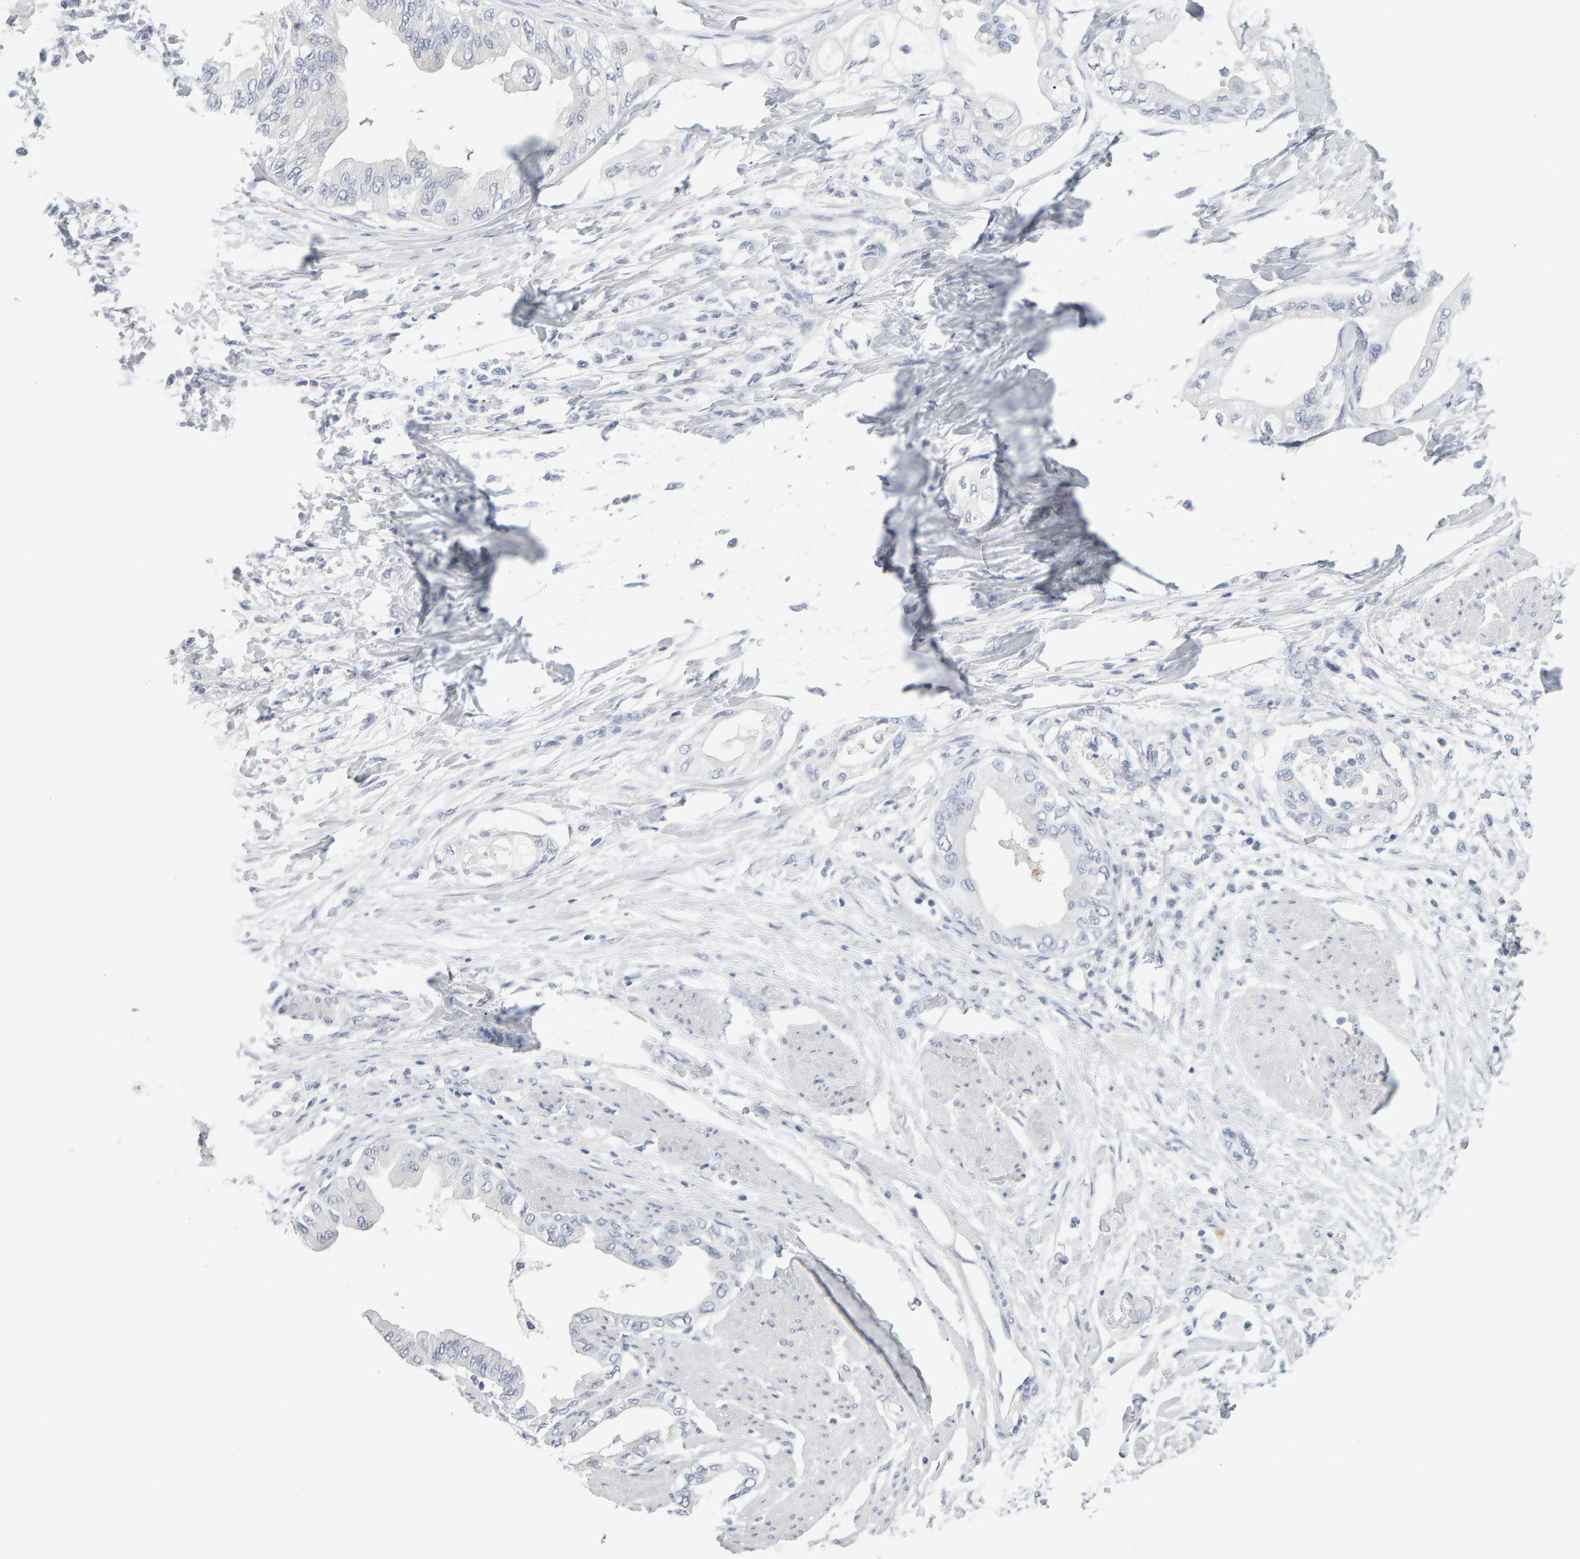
{"staining": {"intensity": "negative", "quantity": "none", "location": "none"}, "tissue": "pancreatic cancer", "cell_type": "Tumor cells", "image_type": "cancer", "snomed": [{"axis": "morphology", "description": "Normal tissue, NOS"}, {"axis": "morphology", "description": "Adenocarcinoma, NOS"}, {"axis": "topography", "description": "Pancreas"}, {"axis": "topography", "description": "Duodenum"}], "caption": "Immunohistochemistry (IHC) image of human pancreatic cancer stained for a protein (brown), which displays no expression in tumor cells. (Brightfield microscopy of DAB (3,3'-diaminobenzidine) immunohistochemistry at high magnification).", "gene": "CTH", "patient": {"sex": "female", "age": 60}}